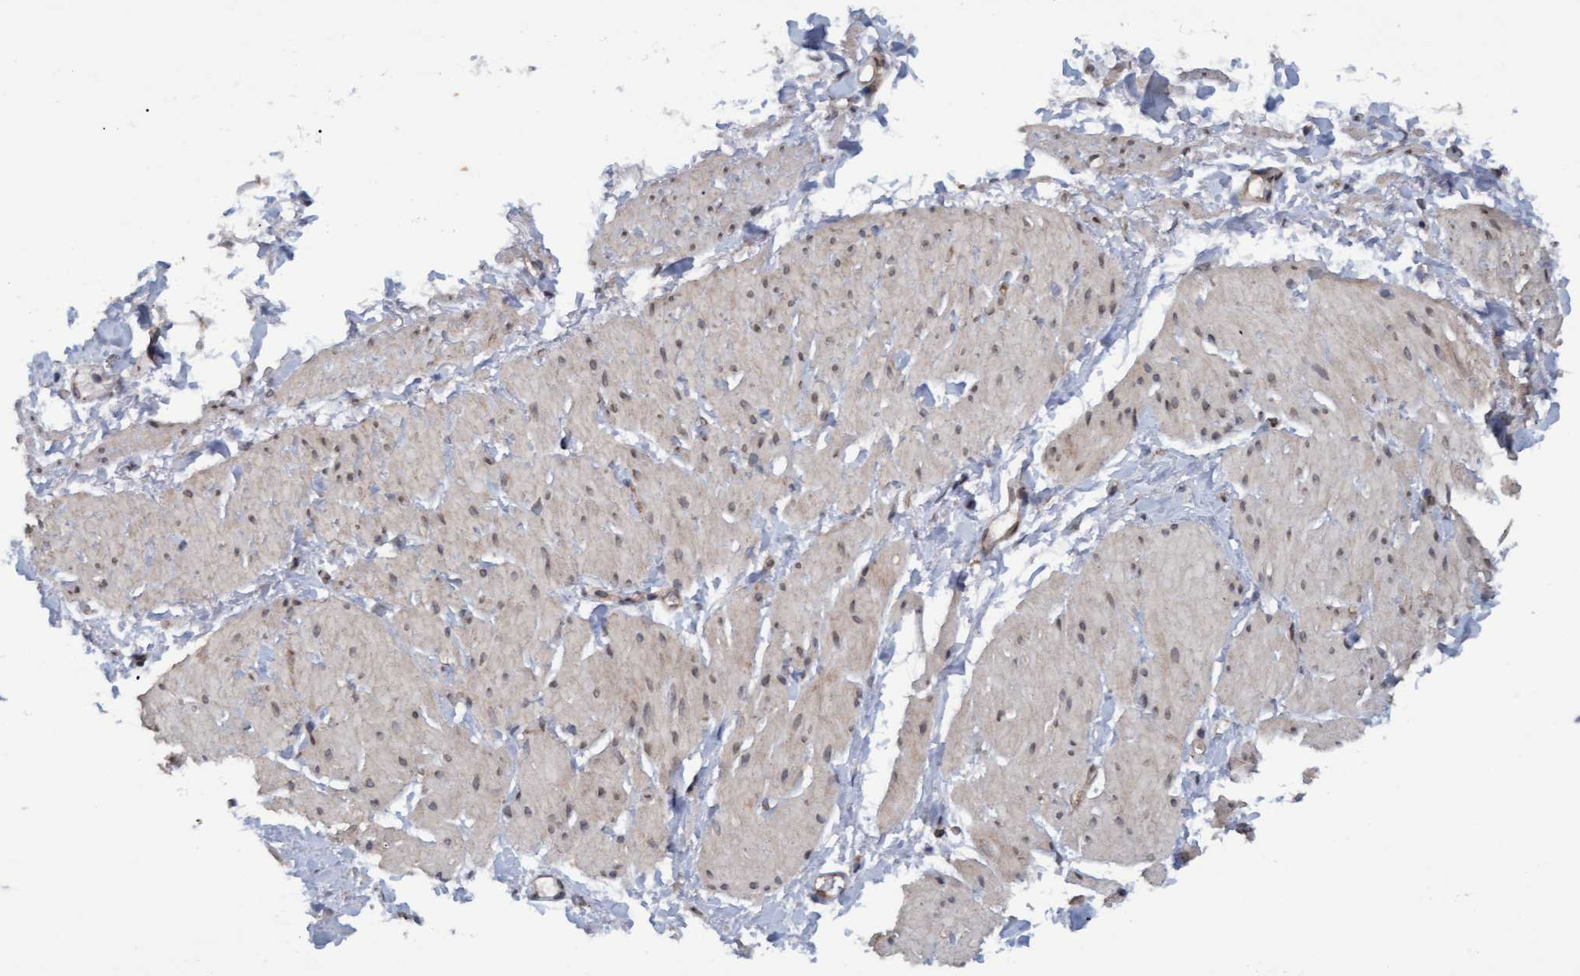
{"staining": {"intensity": "weak", "quantity": "<25%", "location": "cytoplasmic/membranous"}, "tissue": "smooth muscle", "cell_type": "Smooth muscle cells", "image_type": "normal", "snomed": [{"axis": "morphology", "description": "Normal tissue, NOS"}, {"axis": "topography", "description": "Smooth muscle"}], "caption": "Normal smooth muscle was stained to show a protein in brown. There is no significant positivity in smooth muscle cells.", "gene": "MGLL", "patient": {"sex": "male", "age": 16}}